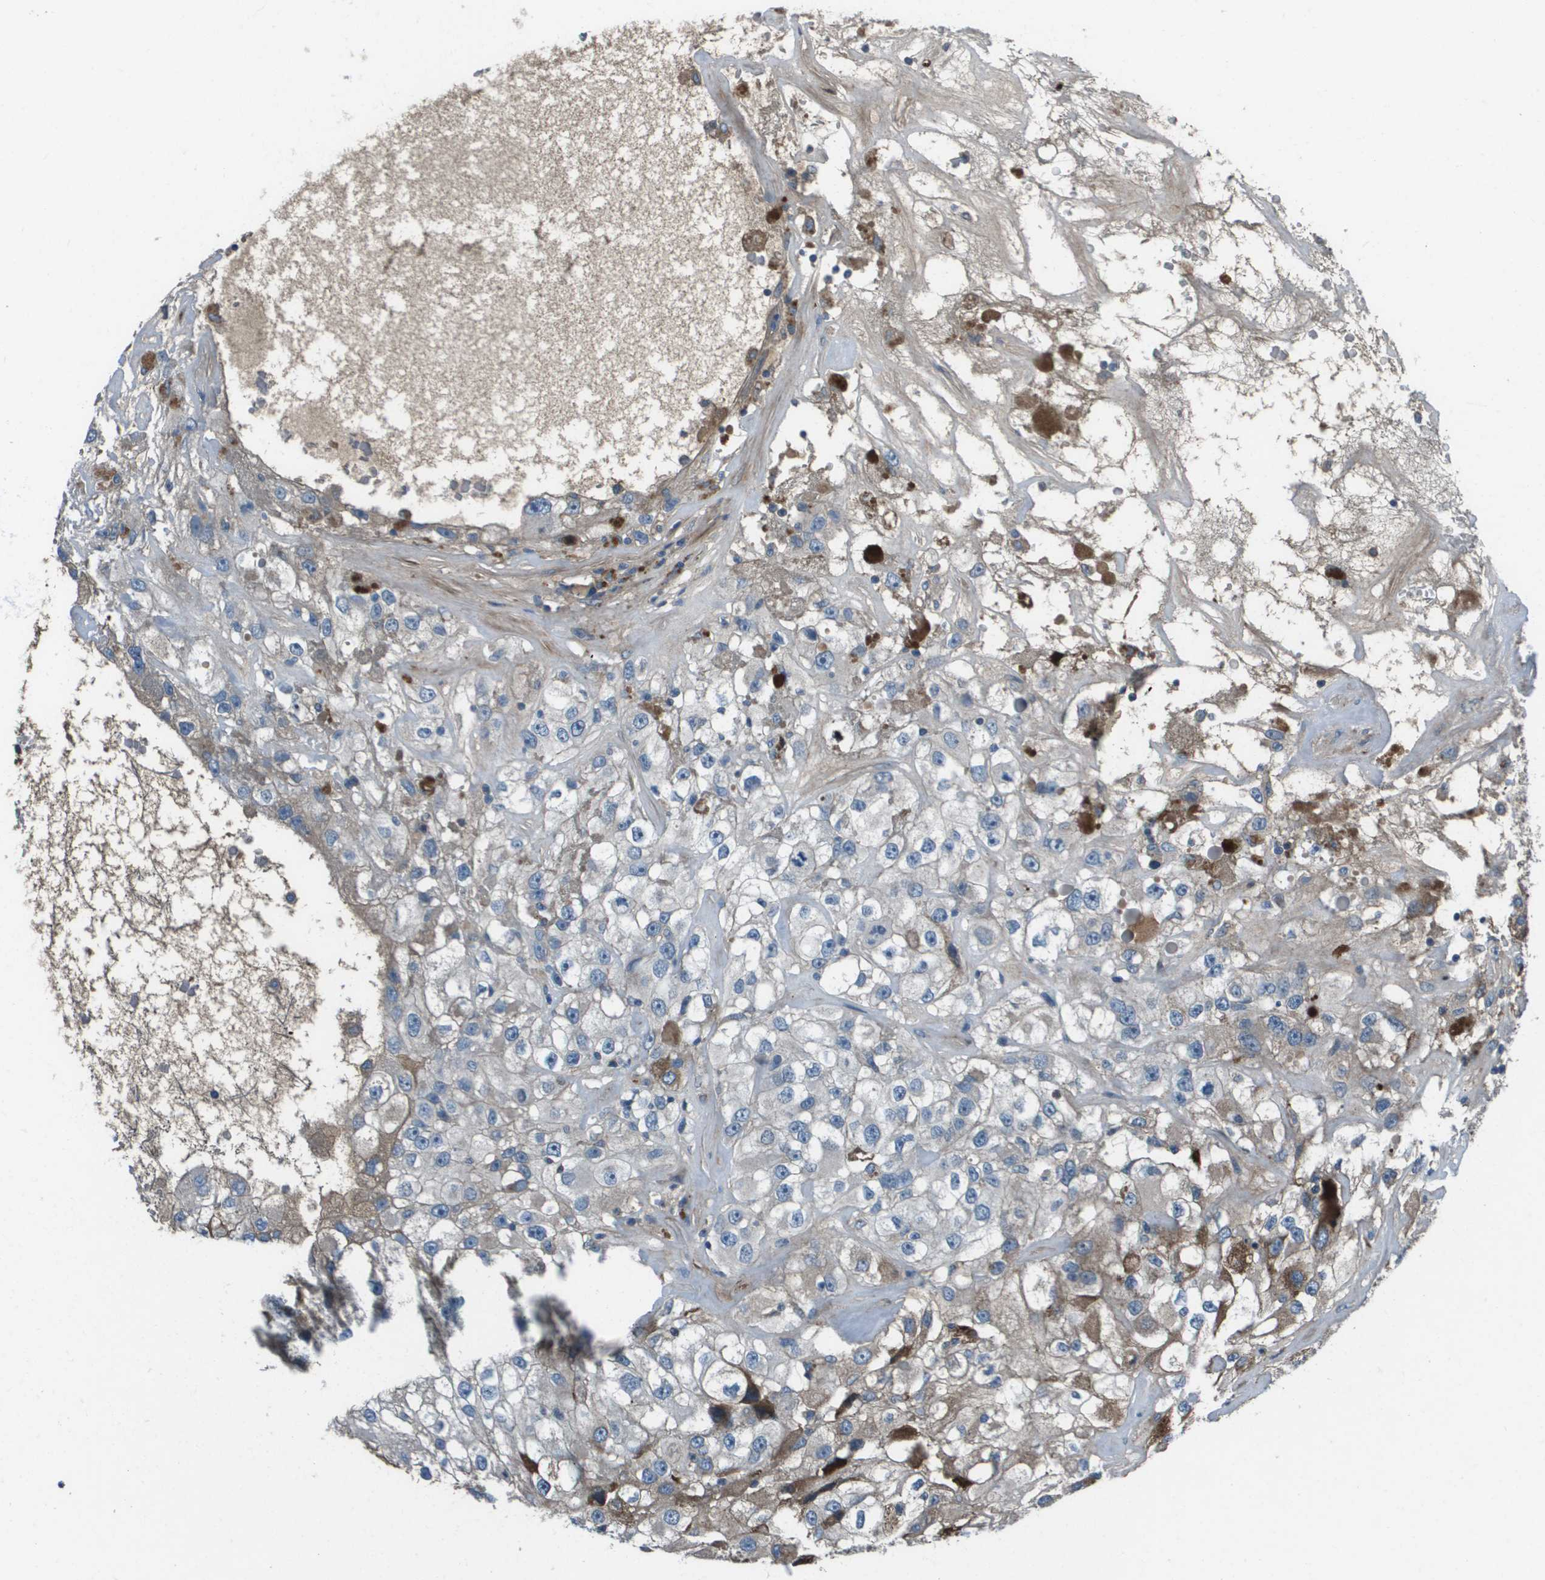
{"staining": {"intensity": "negative", "quantity": "none", "location": "none"}, "tissue": "renal cancer", "cell_type": "Tumor cells", "image_type": "cancer", "snomed": [{"axis": "morphology", "description": "Adenocarcinoma, NOS"}, {"axis": "topography", "description": "Kidney"}], "caption": "This is a micrograph of immunohistochemistry (IHC) staining of renal cancer (adenocarcinoma), which shows no expression in tumor cells. (DAB immunohistochemistry (IHC), high magnification).", "gene": "PCOLCE", "patient": {"sex": "female", "age": 52}}